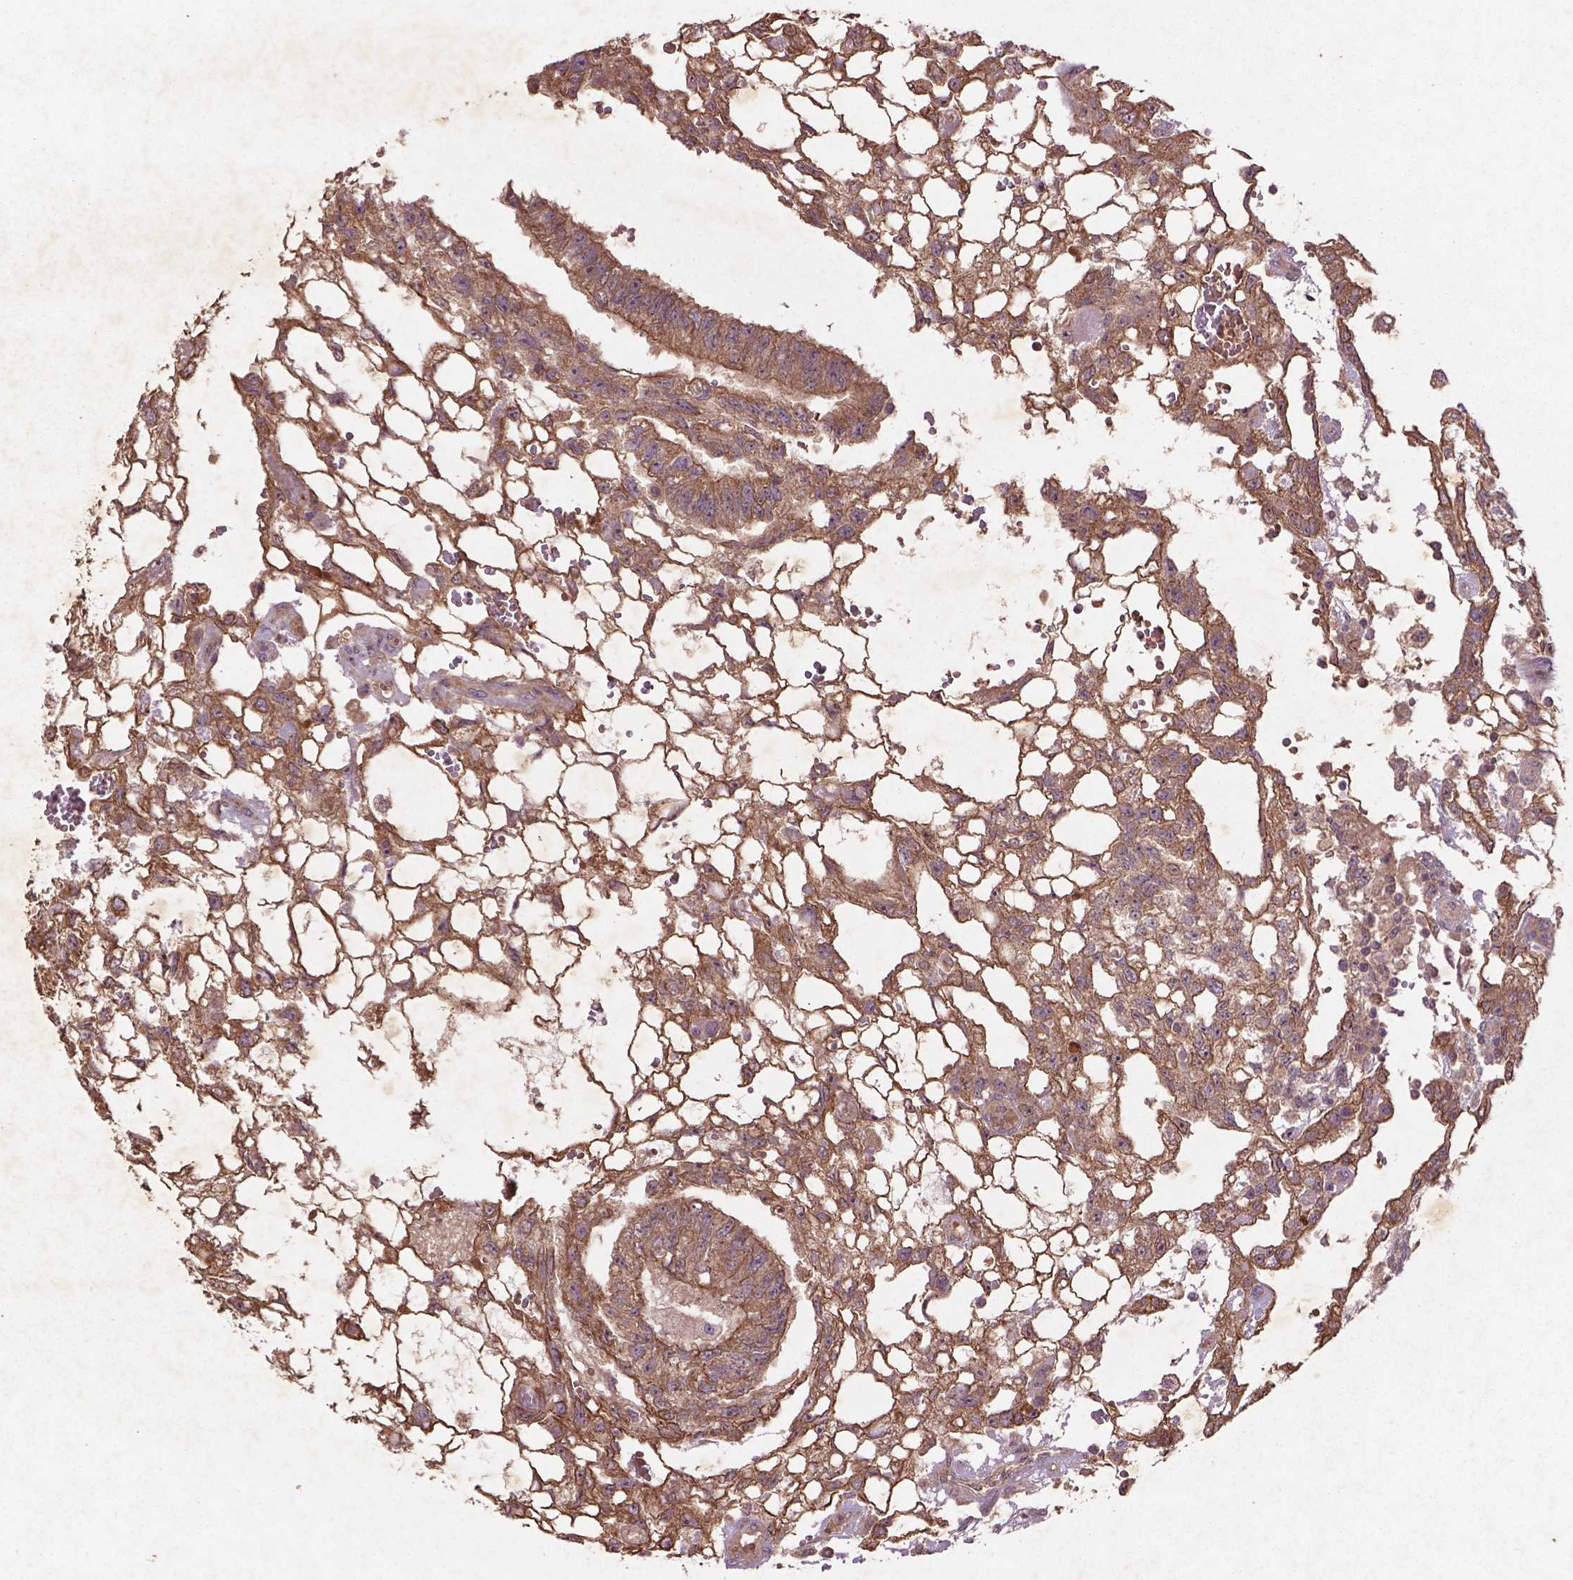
{"staining": {"intensity": "moderate", "quantity": ">75%", "location": "cytoplasmic/membranous"}, "tissue": "testis cancer", "cell_type": "Tumor cells", "image_type": "cancer", "snomed": [{"axis": "morphology", "description": "Carcinoma, Embryonal, NOS"}, {"axis": "topography", "description": "Testis"}], "caption": "The immunohistochemical stain shows moderate cytoplasmic/membranous staining in tumor cells of testis cancer (embryonal carcinoma) tissue. The staining was performed using DAB (3,3'-diaminobenzidine), with brown indicating positive protein expression. Nuclei are stained blue with hematoxylin.", "gene": "COQ2", "patient": {"sex": "male", "age": 32}}